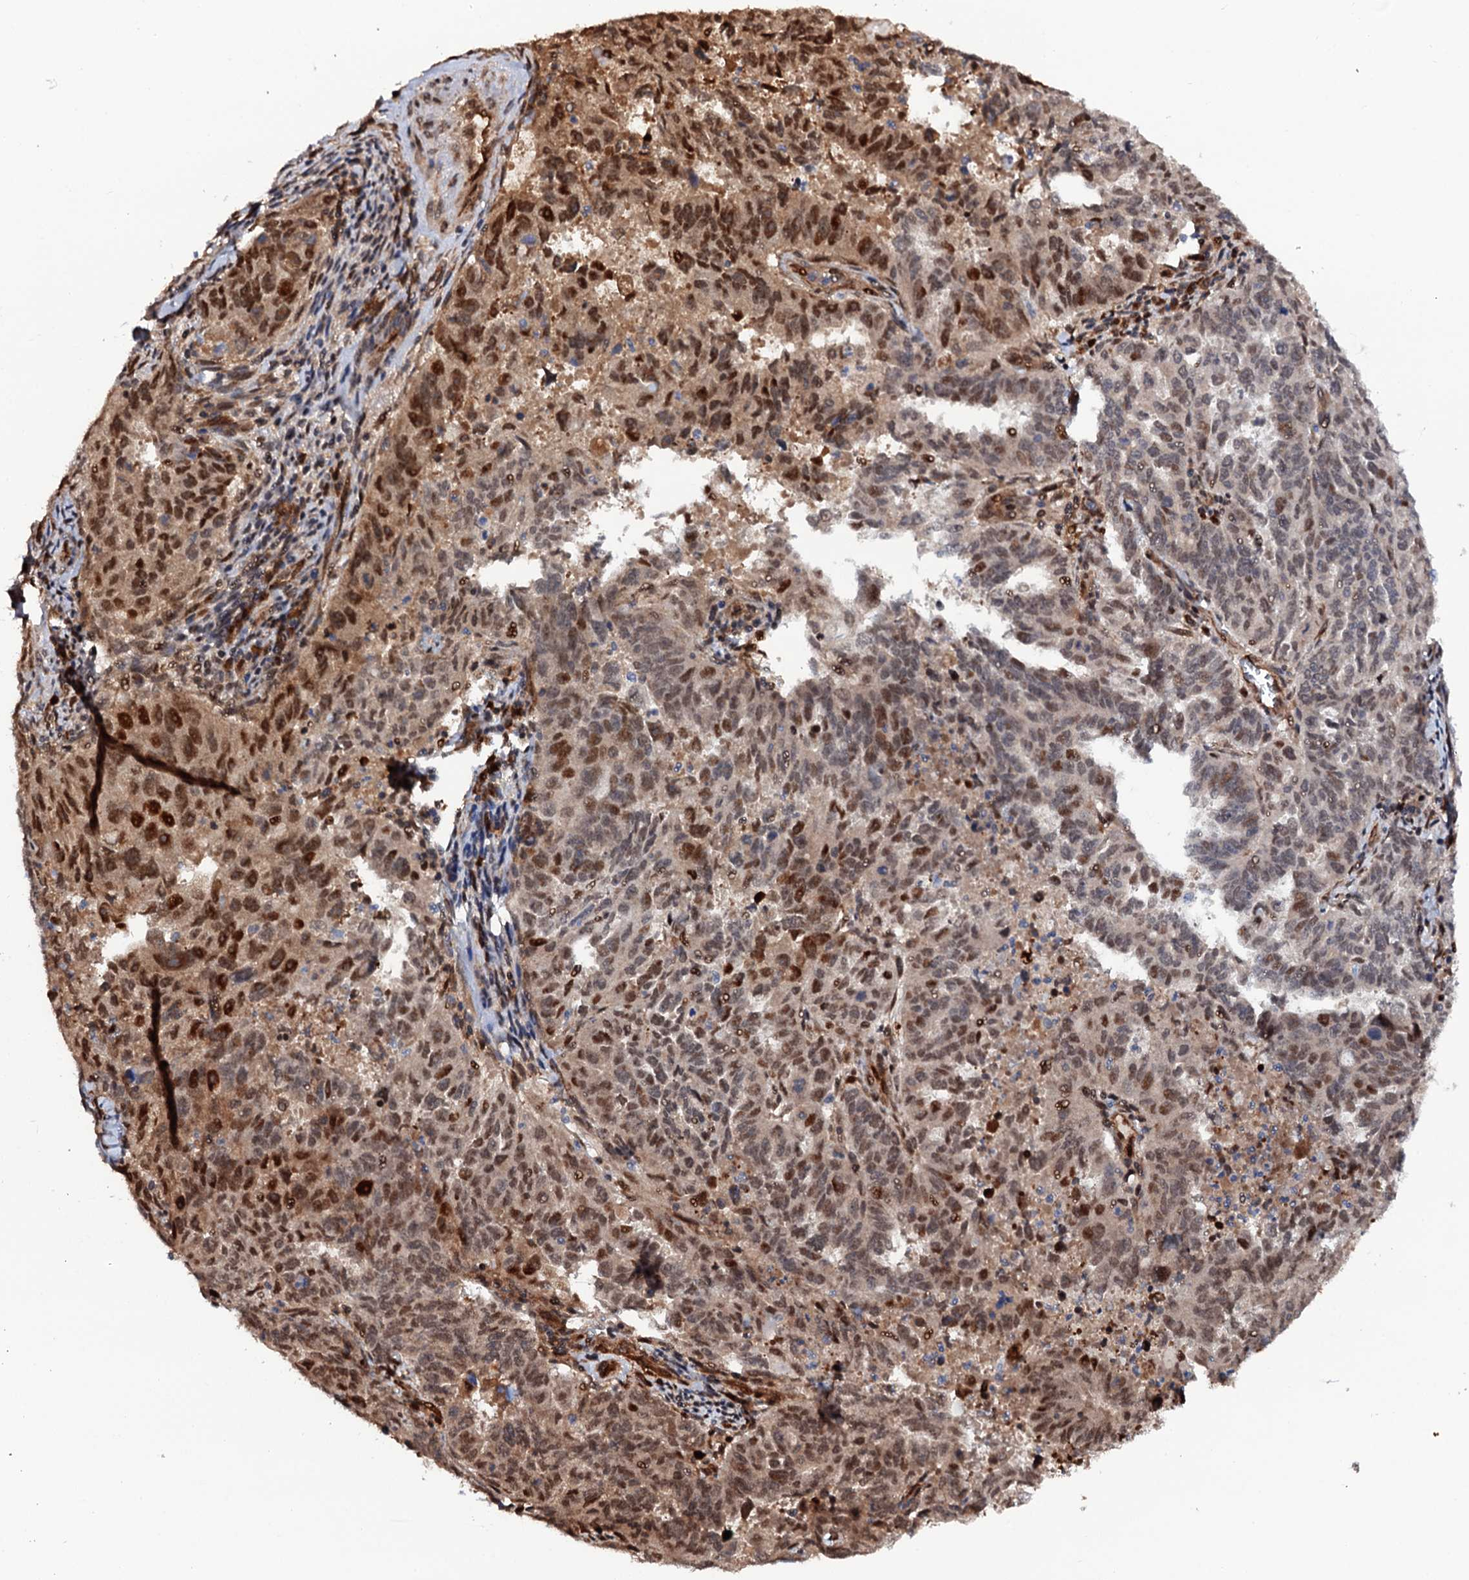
{"staining": {"intensity": "moderate", "quantity": ">75%", "location": "nuclear"}, "tissue": "endometrial cancer", "cell_type": "Tumor cells", "image_type": "cancer", "snomed": [{"axis": "morphology", "description": "Adenocarcinoma, NOS"}, {"axis": "topography", "description": "Endometrium"}], "caption": "Brown immunohistochemical staining in human endometrial cancer (adenocarcinoma) exhibits moderate nuclear staining in about >75% of tumor cells.", "gene": "CDC23", "patient": {"sex": "female", "age": 65}}